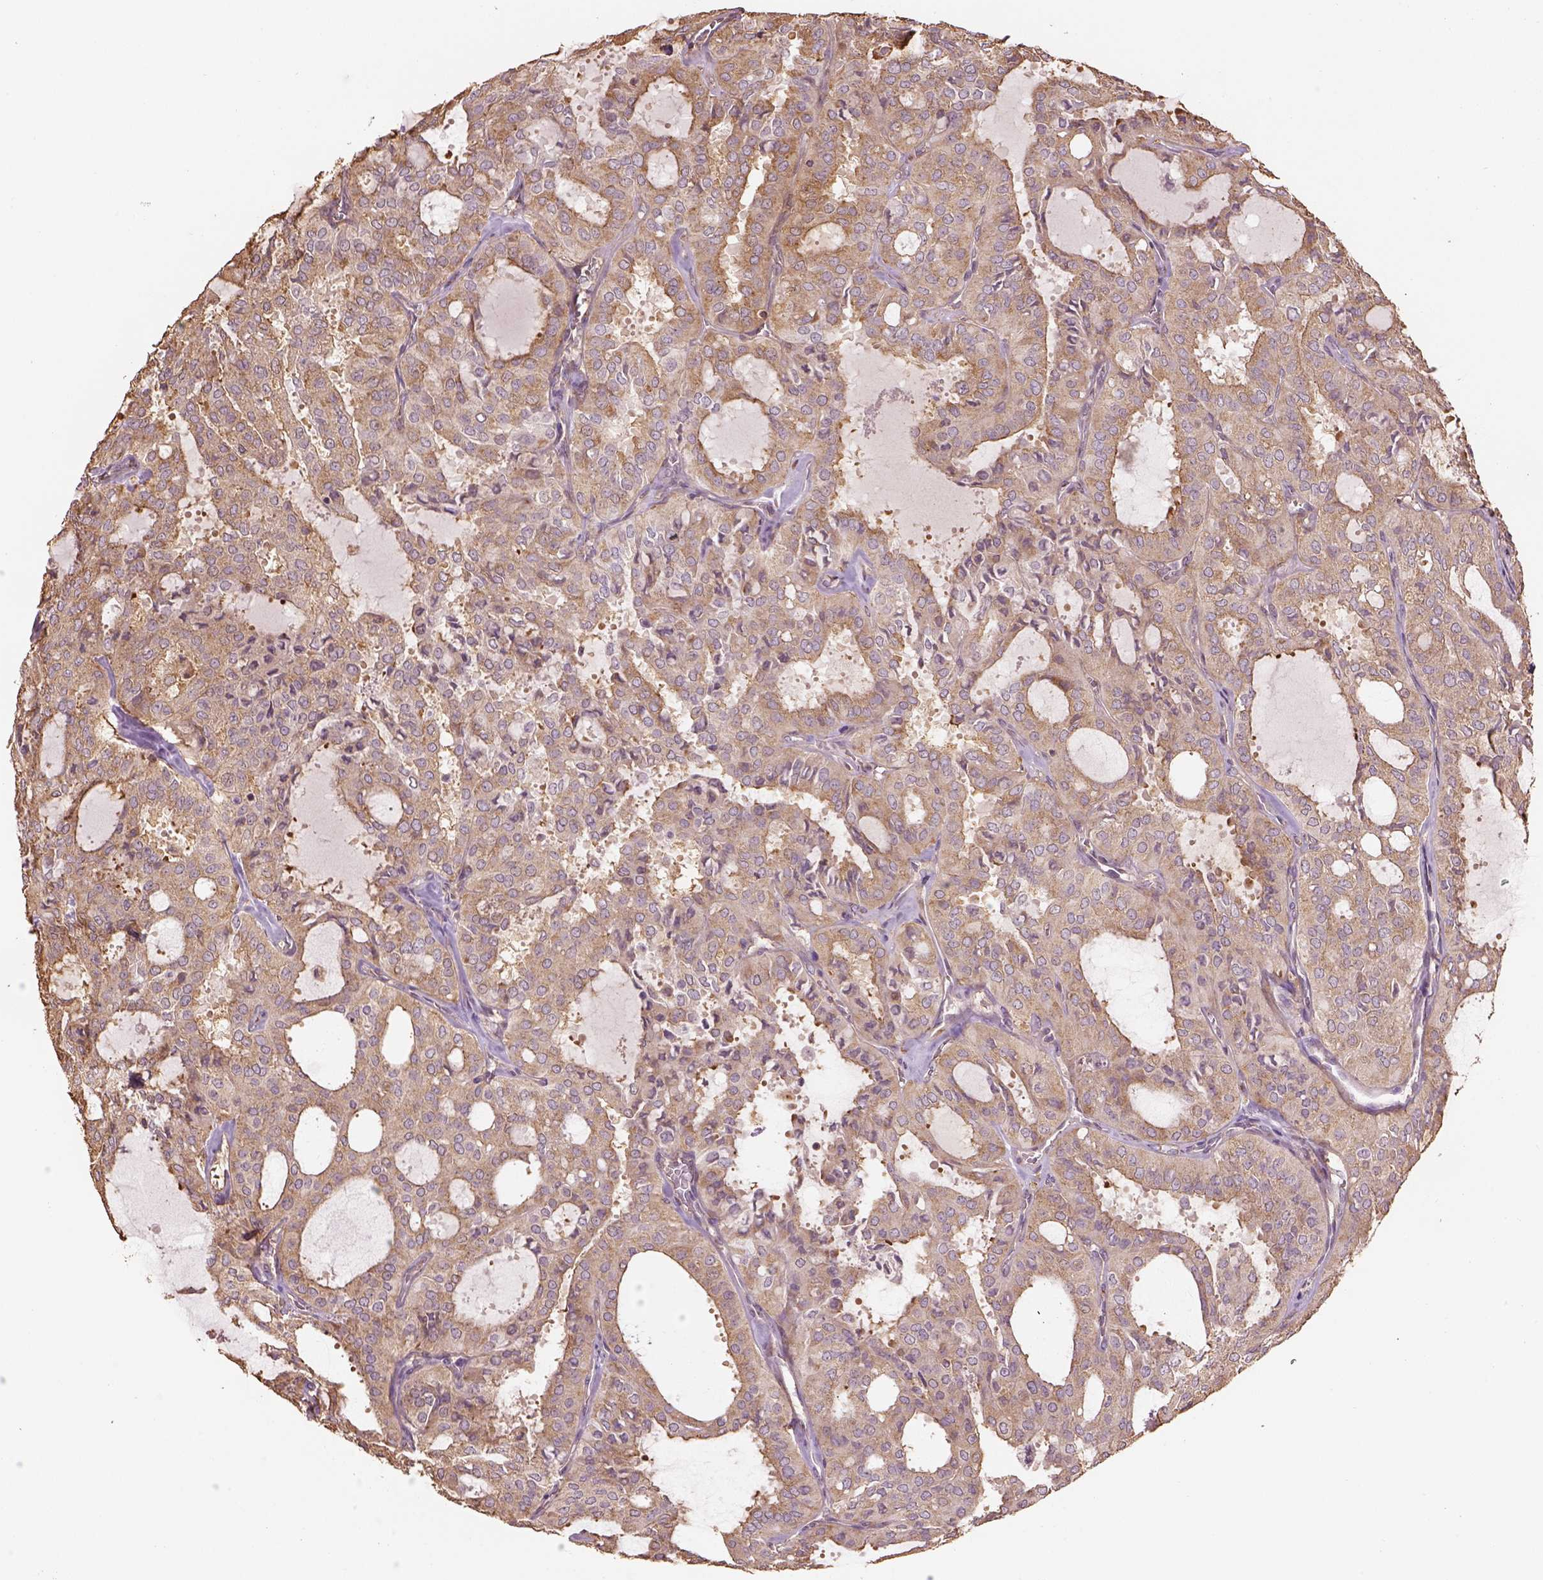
{"staining": {"intensity": "moderate", "quantity": ">75%", "location": "cytoplasmic/membranous"}, "tissue": "thyroid cancer", "cell_type": "Tumor cells", "image_type": "cancer", "snomed": [{"axis": "morphology", "description": "Follicular adenoma carcinoma, NOS"}, {"axis": "topography", "description": "Thyroid gland"}], "caption": "Immunohistochemical staining of human thyroid follicular adenoma carcinoma reveals medium levels of moderate cytoplasmic/membranous positivity in approximately >75% of tumor cells.", "gene": "AP1B1", "patient": {"sex": "male", "age": 75}}